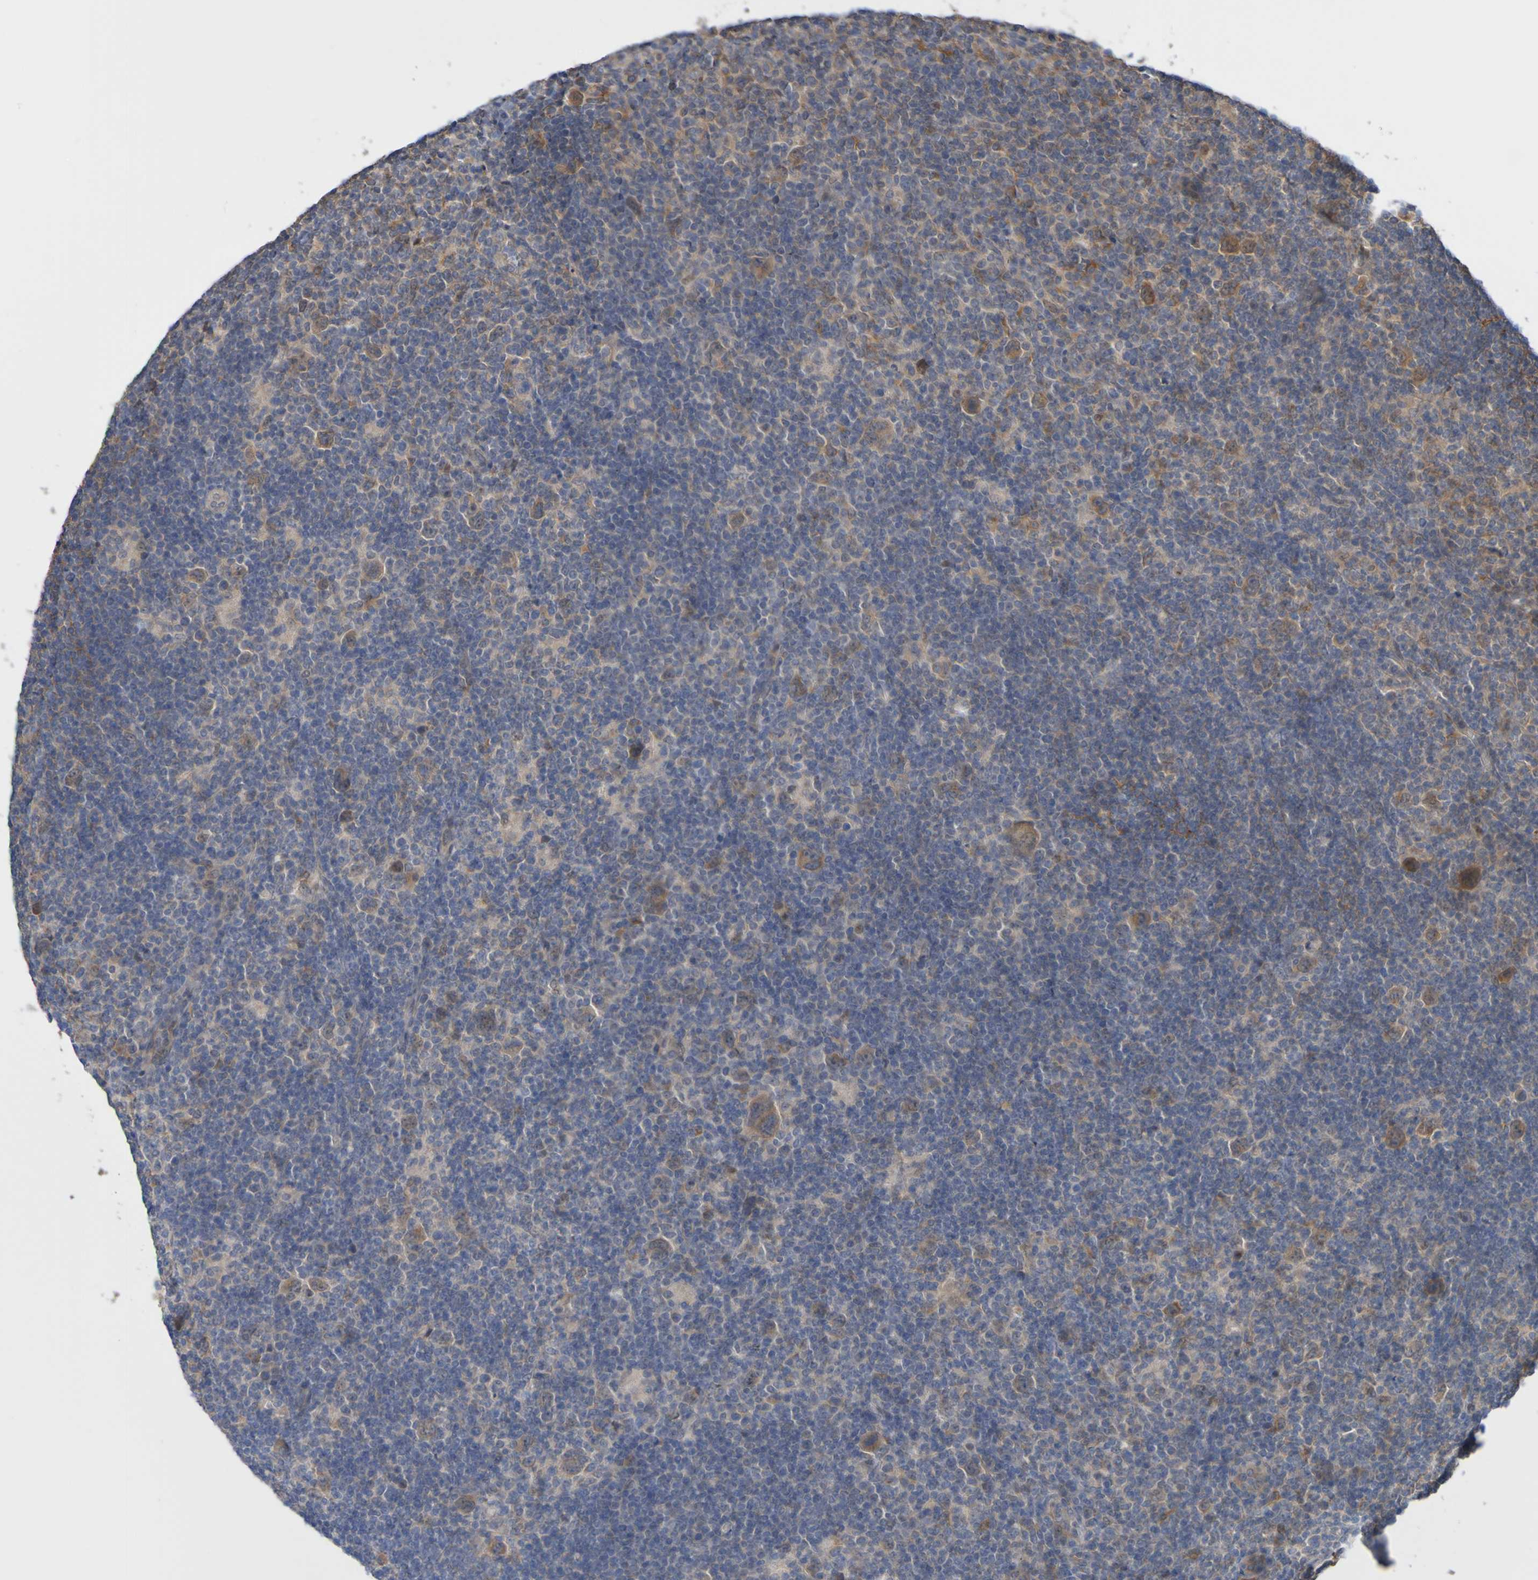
{"staining": {"intensity": "moderate", "quantity": ">75%", "location": "cytoplasmic/membranous"}, "tissue": "lymphoma", "cell_type": "Tumor cells", "image_type": "cancer", "snomed": [{"axis": "morphology", "description": "Hodgkin's disease, NOS"}, {"axis": "topography", "description": "Lymph node"}], "caption": "High-magnification brightfield microscopy of lymphoma stained with DAB (3,3'-diaminobenzidine) (brown) and counterstained with hematoxylin (blue). tumor cells exhibit moderate cytoplasmic/membranous staining is present in approximately>75% of cells.", "gene": "NAV2", "patient": {"sex": "female", "age": 57}}